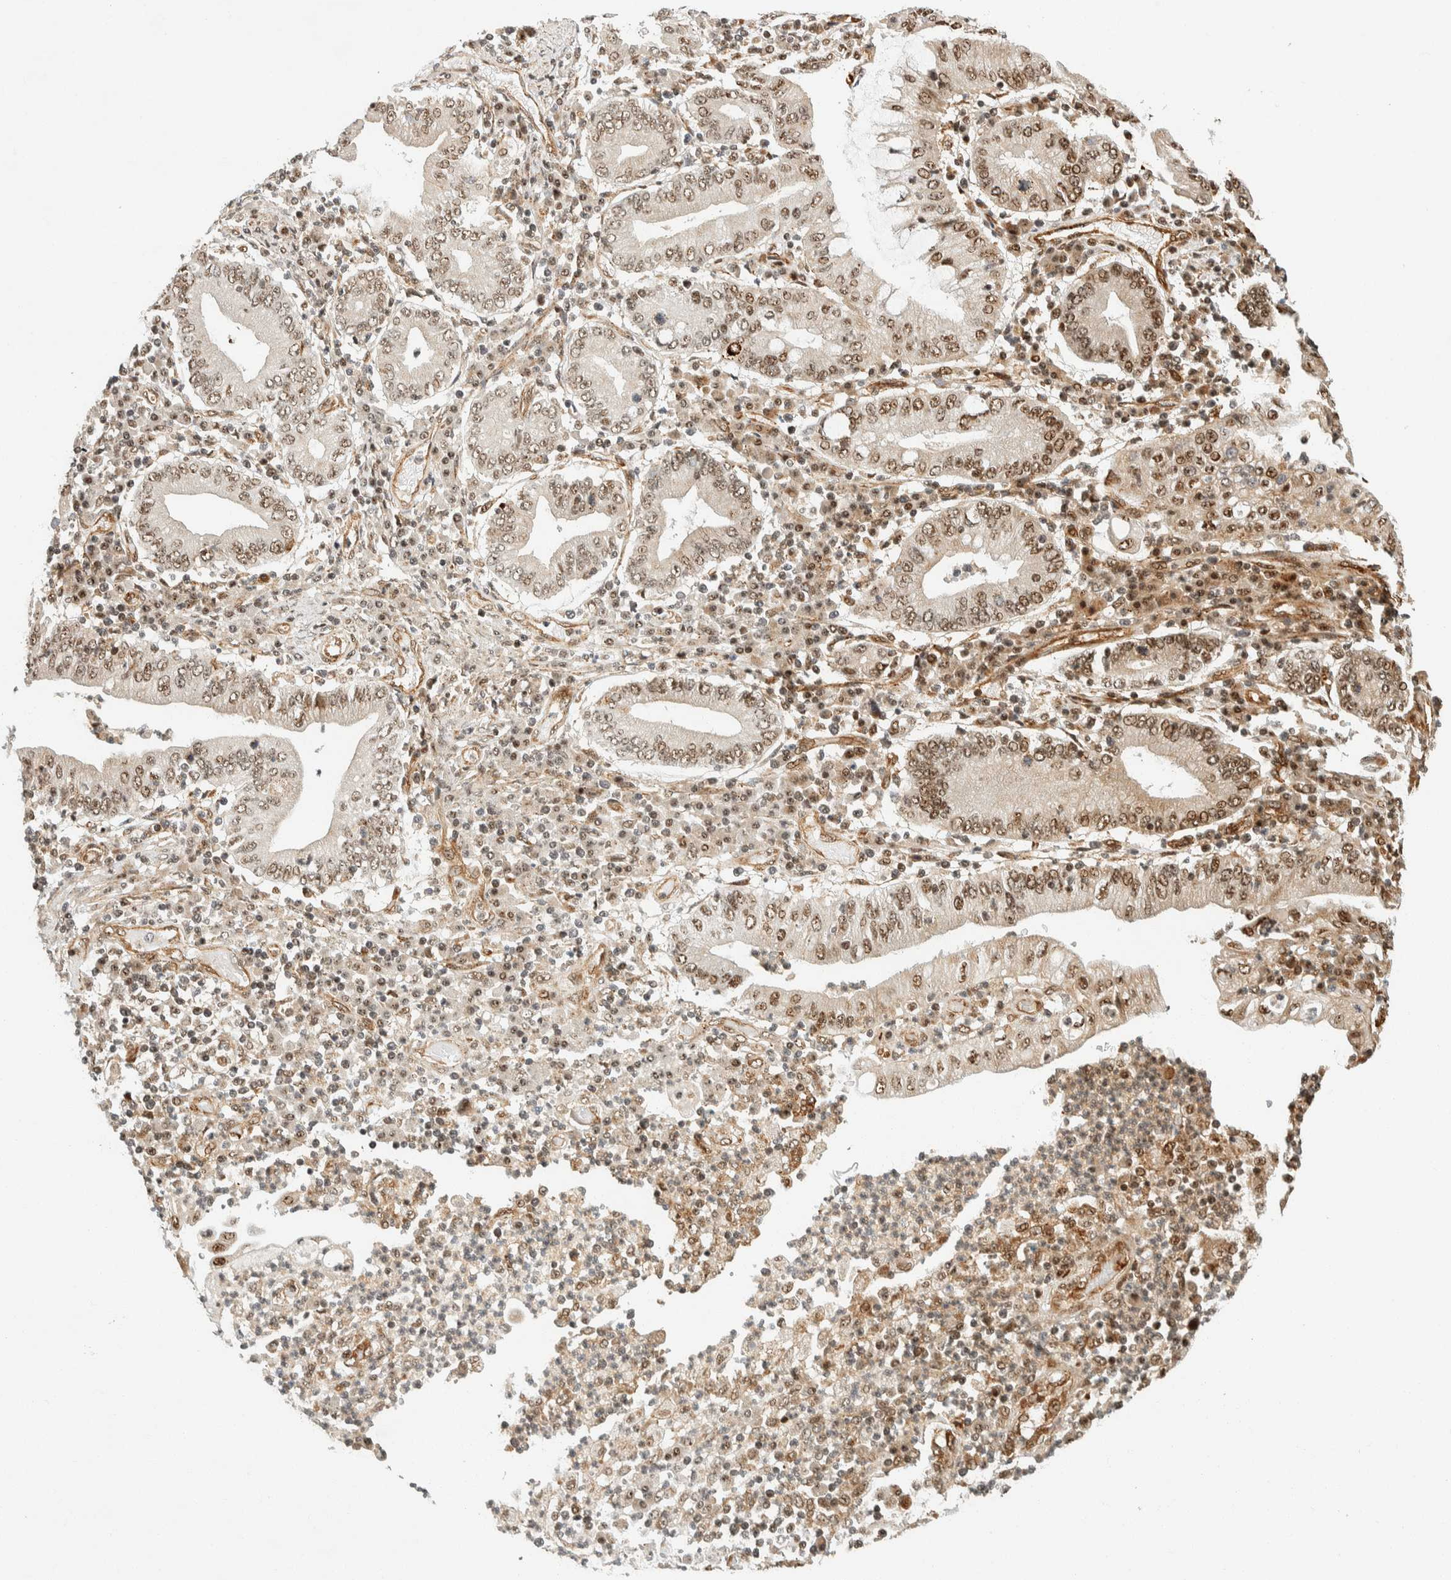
{"staining": {"intensity": "moderate", "quantity": ">75%", "location": "nuclear"}, "tissue": "stomach cancer", "cell_type": "Tumor cells", "image_type": "cancer", "snomed": [{"axis": "morphology", "description": "Normal tissue, NOS"}, {"axis": "morphology", "description": "Adenocarcinoma, NOS"}, {"axis": "topography", "description": "Esophagus"}, {"axis": "topography", "description": "Stomach, upper"}, {"axis": "topography", "description": "Peripheral nerve tissue"}], "caption": "Stomach cancer (adenocarcinoma) tissue exhibits moderate nuclear expression in approximately >75% of tumor cells", "gene": "SIK1", "patient": {"sex": "male", "age": 62}}